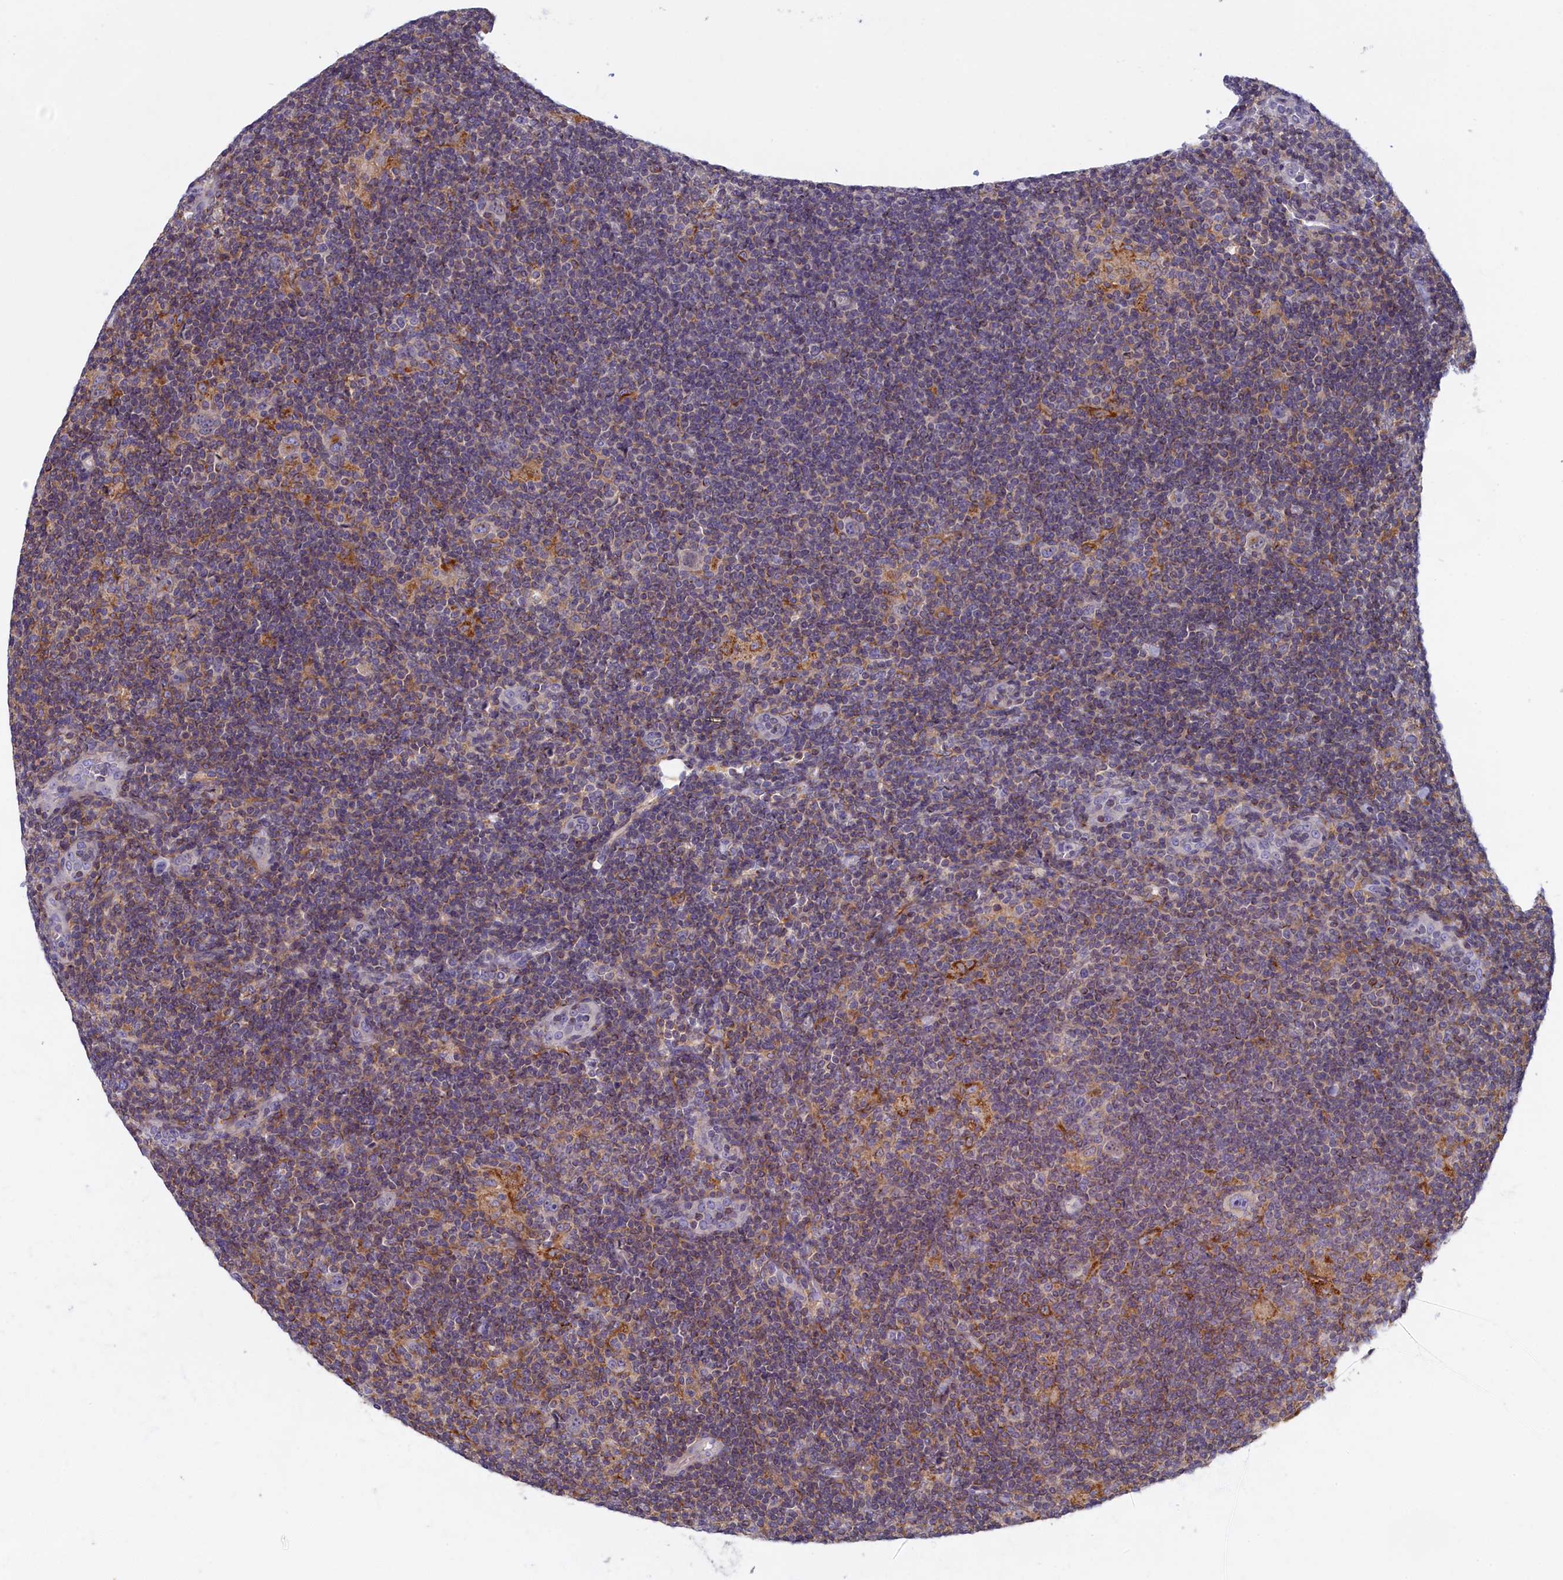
{"staining": {"intensity": "negative", "quantity": "none", "location": "none"}, "tissue": "lymphoma", "cell_type": "Tumor cells", "image_type": "cancer", "snomed": [{"axis": "morphology", "description": "Hodgkin's disease, NOS"}, {"axis": "topography", "description": "Lymph node"}], "caption": "Immunohistochemical staining of lymphoma displays no significant staining in tumor cells.", "gene": "NOL10", "patient": {"sex": "female", "age": 57}}